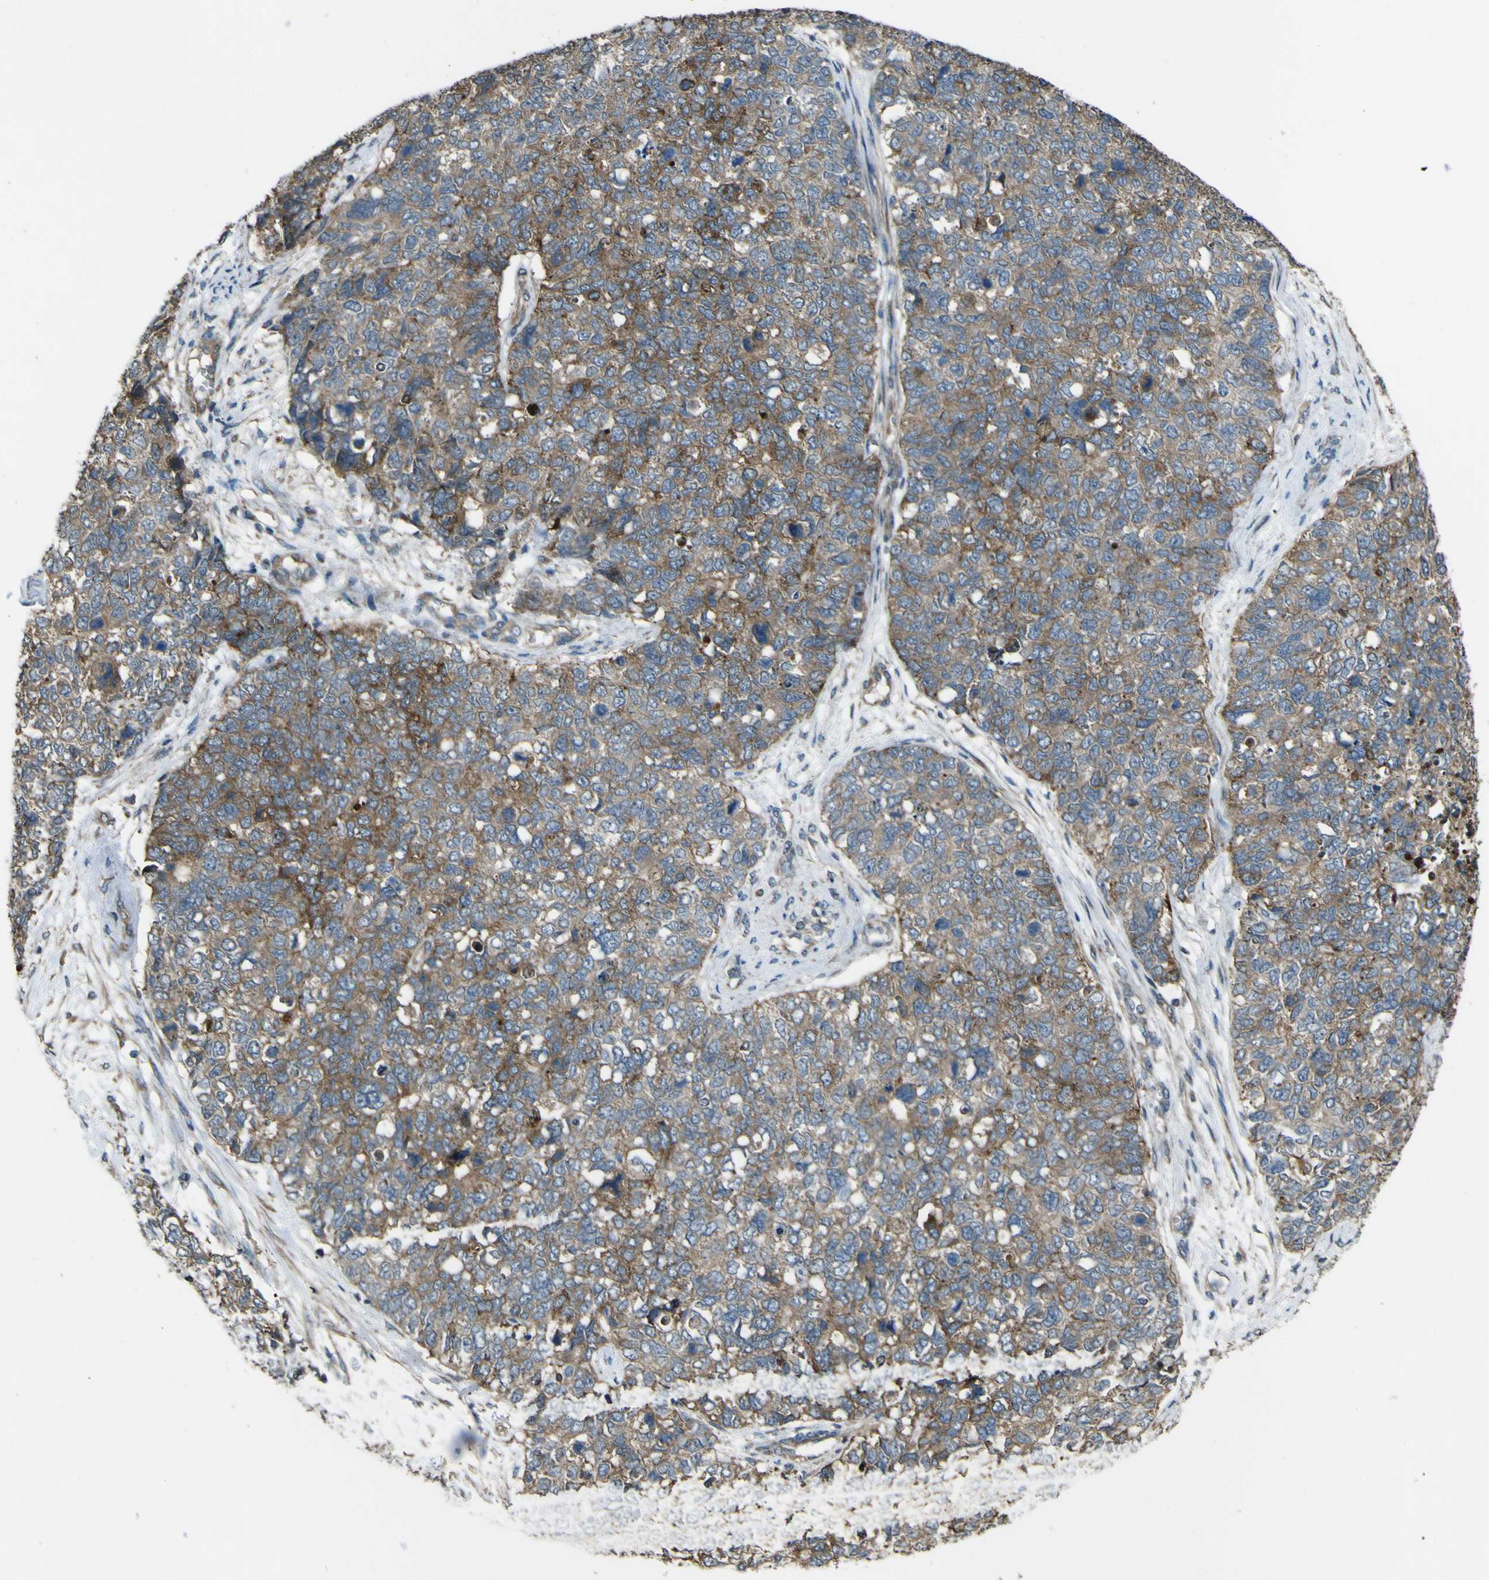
{"staining": {"intensity": "moderate", "quantity": "25%-75%", "location": "cytoplasmic/membranous"}, "tissue": "cervical cancer", "cell_type": "Tumor cells", "image_type": "cancer", "snomed": [{"axis": "morphology", "description": "Squamous cell carcinoma, NOS"}, {"axis": "topography", "description": "Cervix"}], "caption": "Protein expression analysis of human cervical cancer reveals moderate cytoplasmic/membranous expression in about 25%-75% of tumor cells.", "gene": "NAALADL2", "patient": {"sex": "female", "age": 63}}